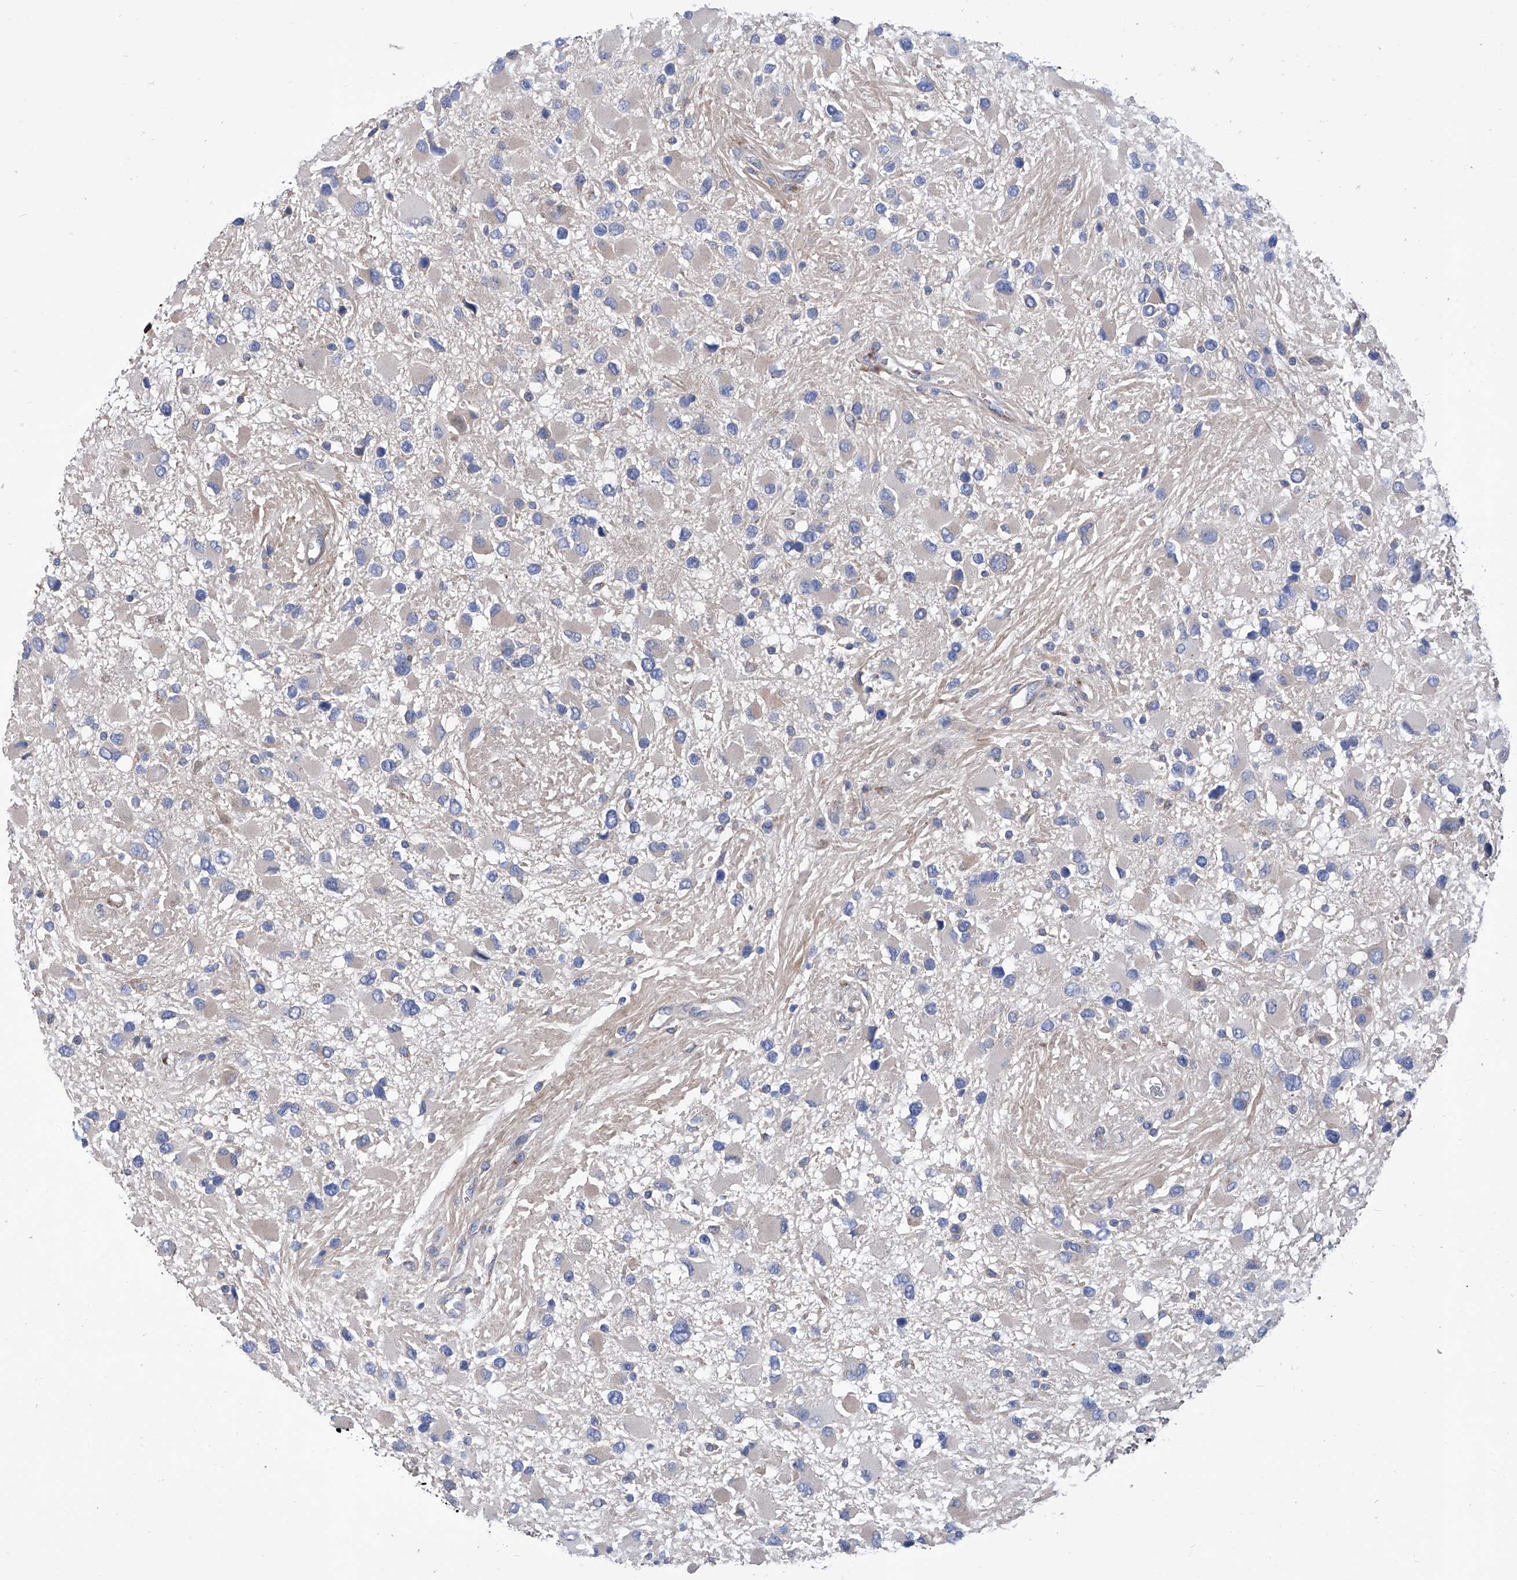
{"staining": {"intensity": "negative", "quantity": "none", "location": "none"}, "tissue": "glioma", "cell_type": "Tumor cells", "image_type": "cancer", "snomed": [{"axis": "morphology", "description": "Glioma, malignant, High grade"}, {"axis": "topography", "description": "Brain"}], "caption": "There is no significant positivity in tumor cells of malignant glioma (high-grade).", "gene": "SMS", "patient": {"sex": "male", "age": 53}}